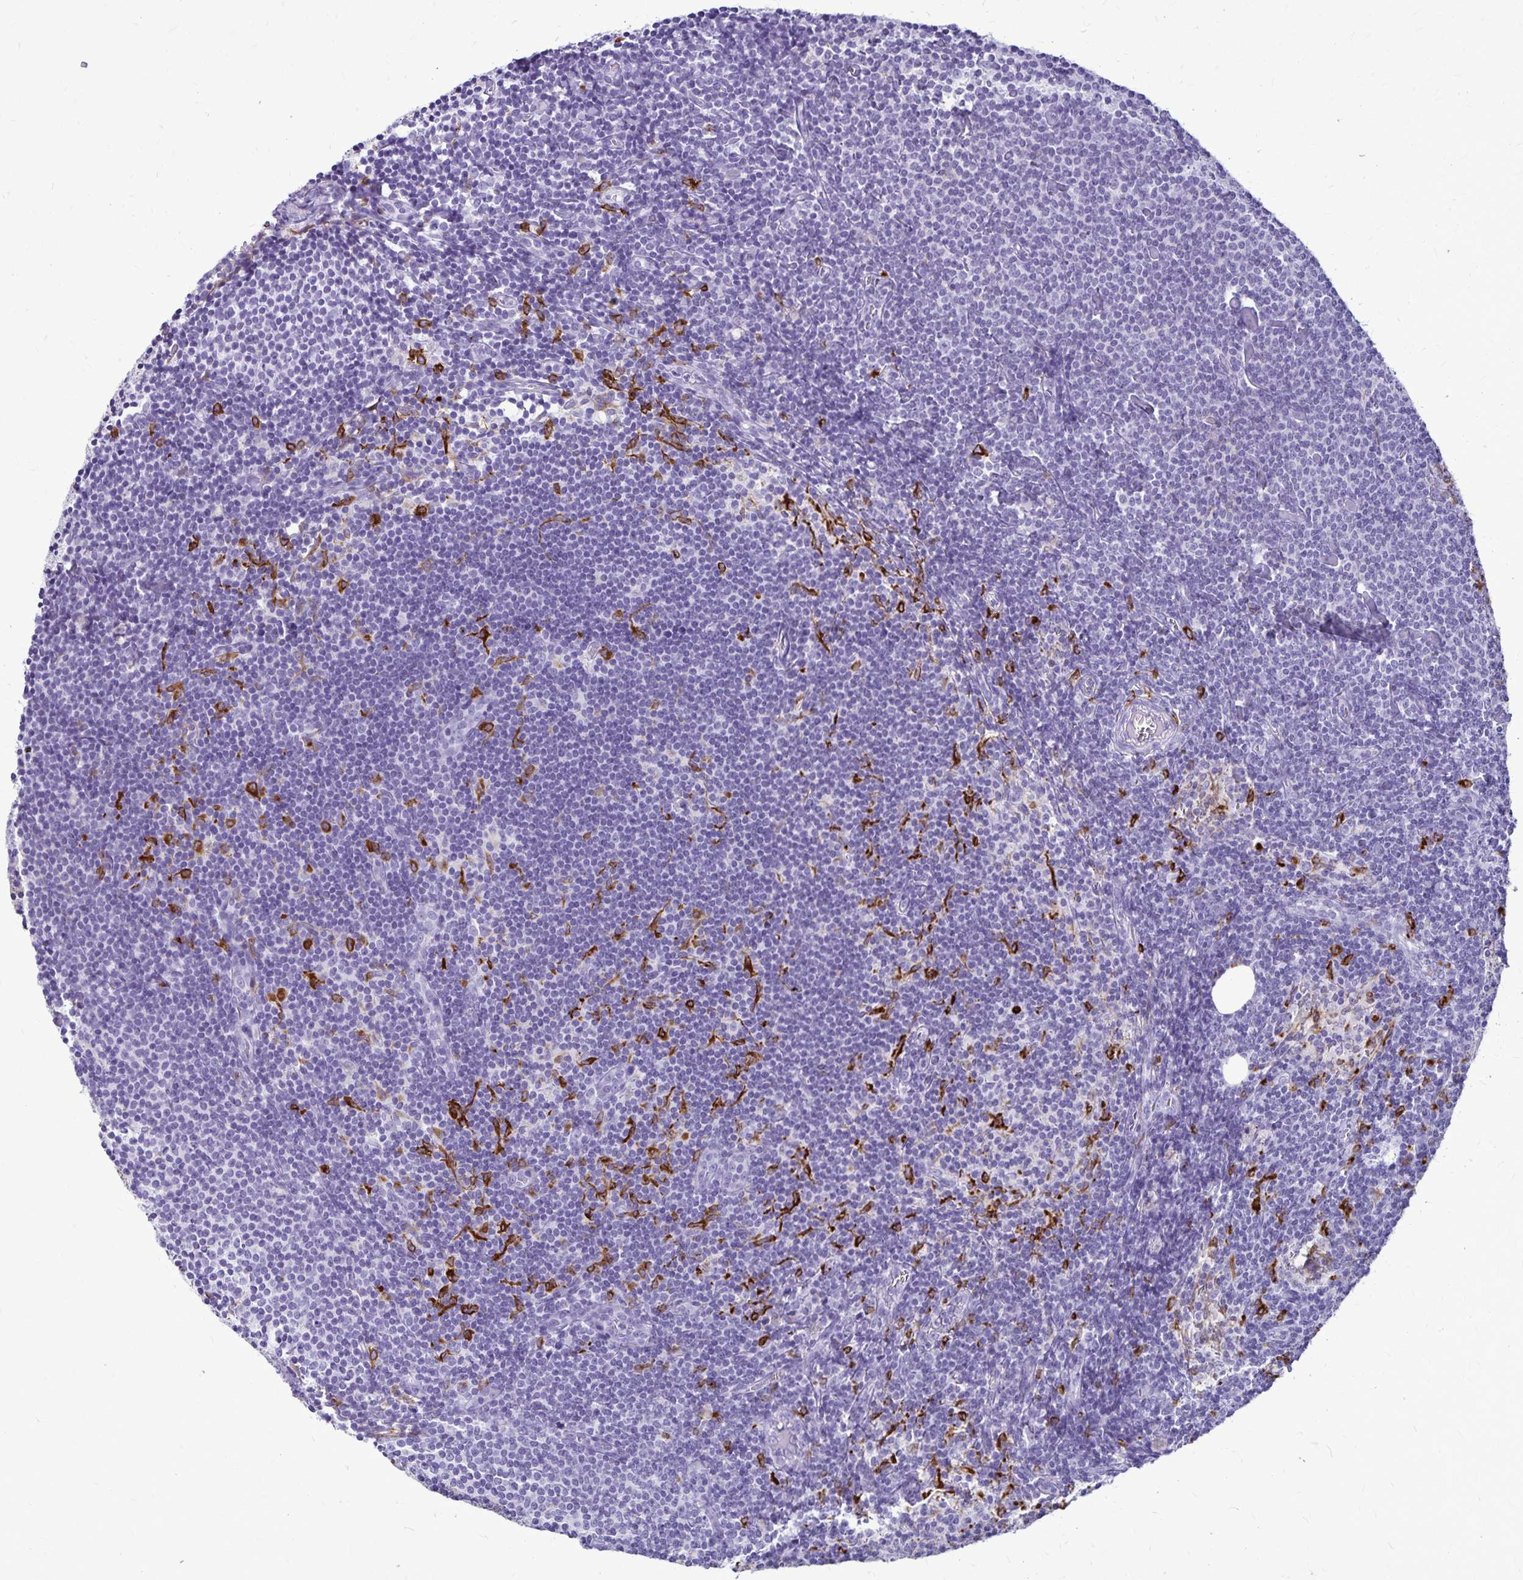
{"staining": {"intensity": "negative", "quantity": "none", "location": "none"}, "tissue": "lymph node", "cell_type": "Germinal center cells", "image_type": "normal", "snomed": [{"axis": "morphology", "description": "Normal tissue, NOS"}, {"axis": "topography", "description": "Lymph node"}], "caption": "The image demonstrates no significant expression in germinal center cells of lymph node.", "gene": "RTN1", "patient": {"sex": "female", "age": 41}}